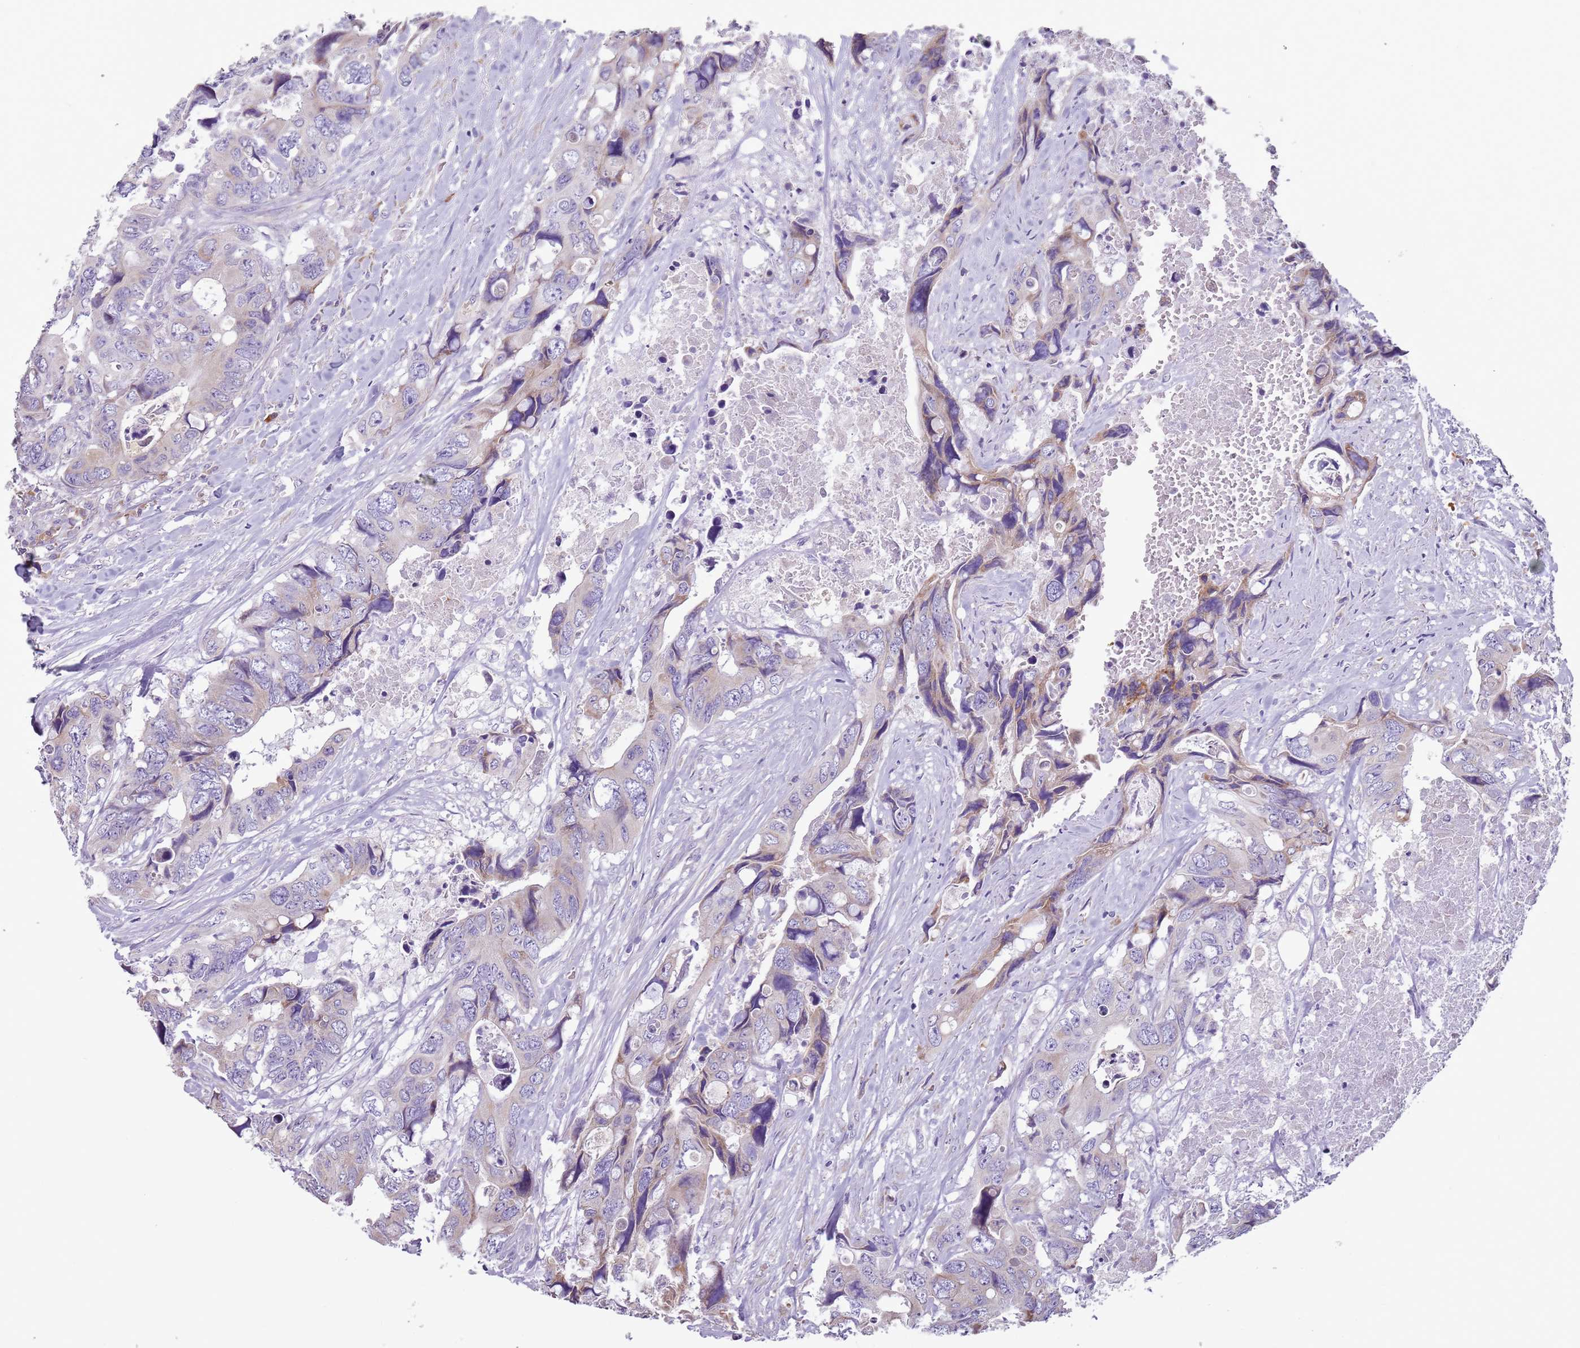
{"staining": {"intensity": "moderate", "quantity": "<25%", "location": "cytoplasmic/membranous"}, "tissue": "colorectal cancer", "cell_type": "Tumor cells", "image_type": "cancer", "snomed": [{"axis": "morphology", "description": "Adenocarcinoma, NOS"}, {"axis": "topography", "description": "Rectum"}], "caption": "Immunohistochemical staining of adenocarcinoma (colorectal) shows moderate cytoplasmic/membranous protein staining in approximately <25% of tumor cells.", "gene": "HYOU1", "patient": {"sex": "male", "age": 57}}